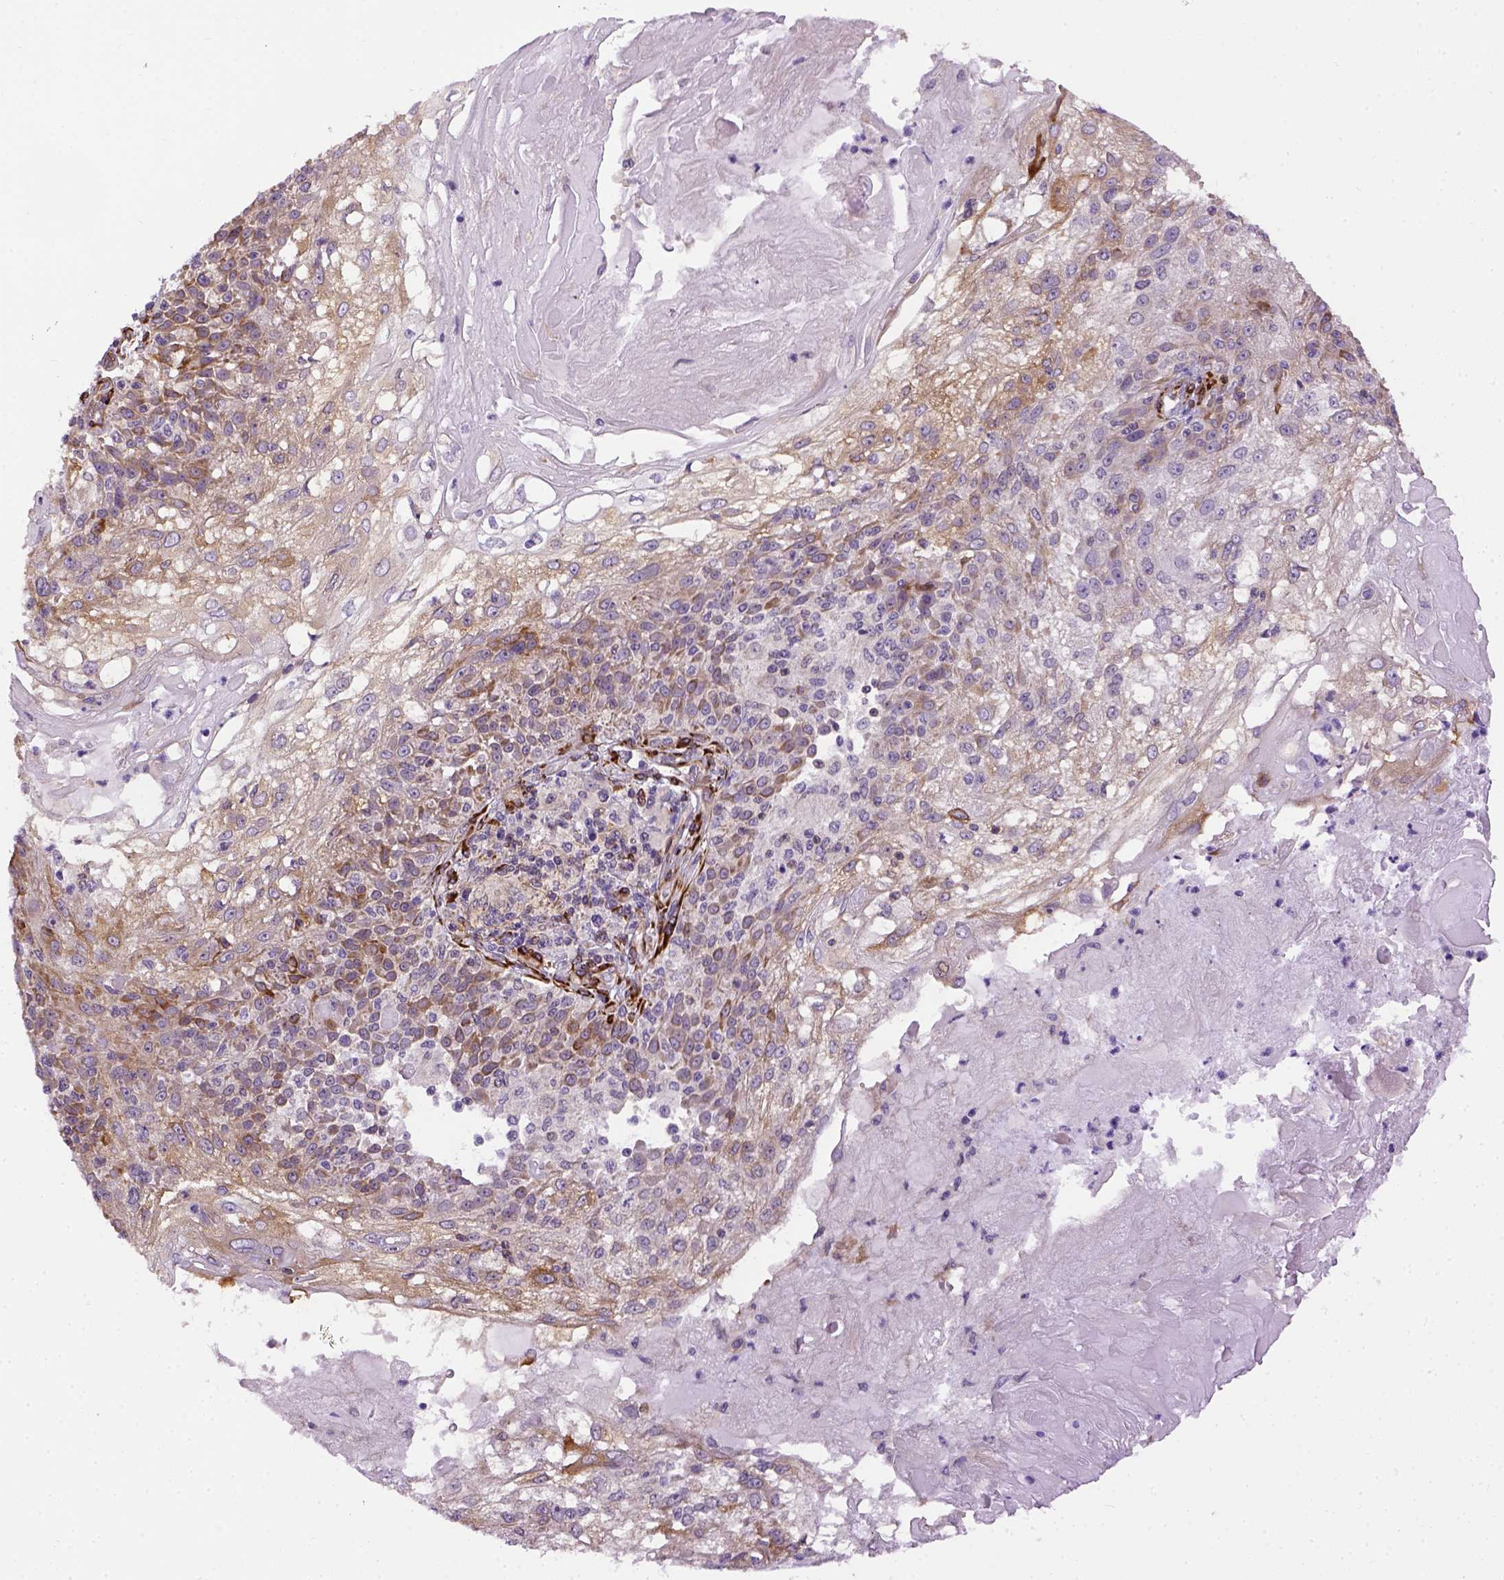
{"staining": {"intensity": "moderate", "quantity": ">75%", "location": "cytoplasmic/membranous"}, "tissue": "skin cancer", "cell_type": "Tumor cells", "image_type": "cancer", "snomed": [{"axis": "morphology", "description": "Normal tissue, NOS"}, {"axis": "morphology", "description": "Squamous cell carcinoma, NOS"}, {"axis": "topography", "description": "Skin"}], "caption": "This is an image of immunohistochemistry (IHC) staining of squamous cell carcinoma (skin), which shows moderate positivity in the cytoplasmic/membranous of tumor cells.", "gene": "KAZN", "patient": {"sex": "female", "age": 83}}